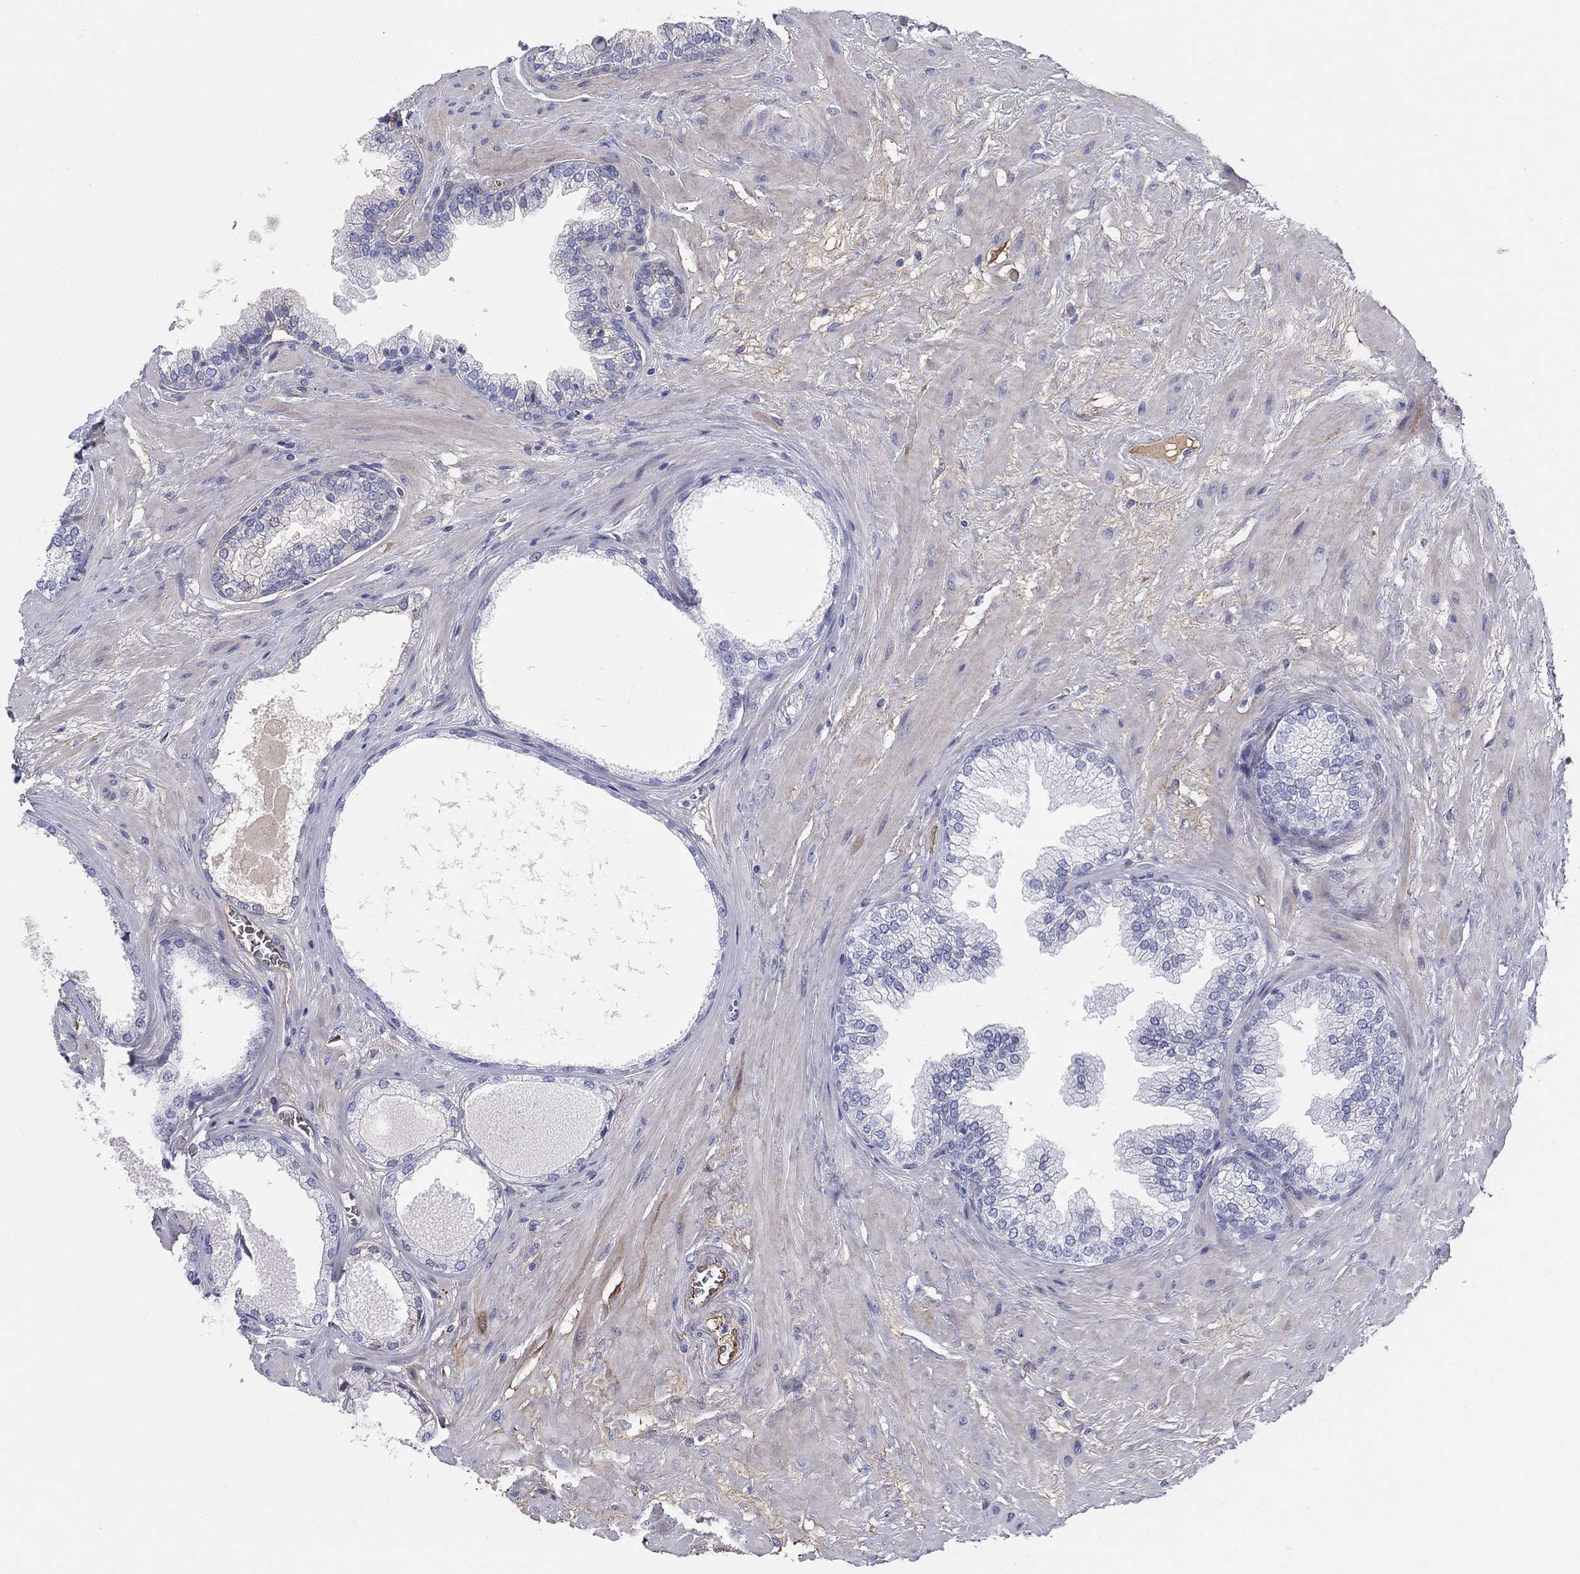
{"staining": {"intensity": "negative", "quantity": "none", "location": "none"}, "tissue": "prostate cancer", "cell_type": "Tumor cells", "image_type": "cancer", "snomed": [{"axis": "morphology", "description": "Adenocarcinoma, Low grade"}, {"axis": "topography", "description": "Prostate"}], "caption": "IHC histopathology image of human prostate cancer stained for a protein (brown), which displays no staining in tumor cells.", "gene": "HEATR4", "patient": {"sex": "male", "age": 72}}